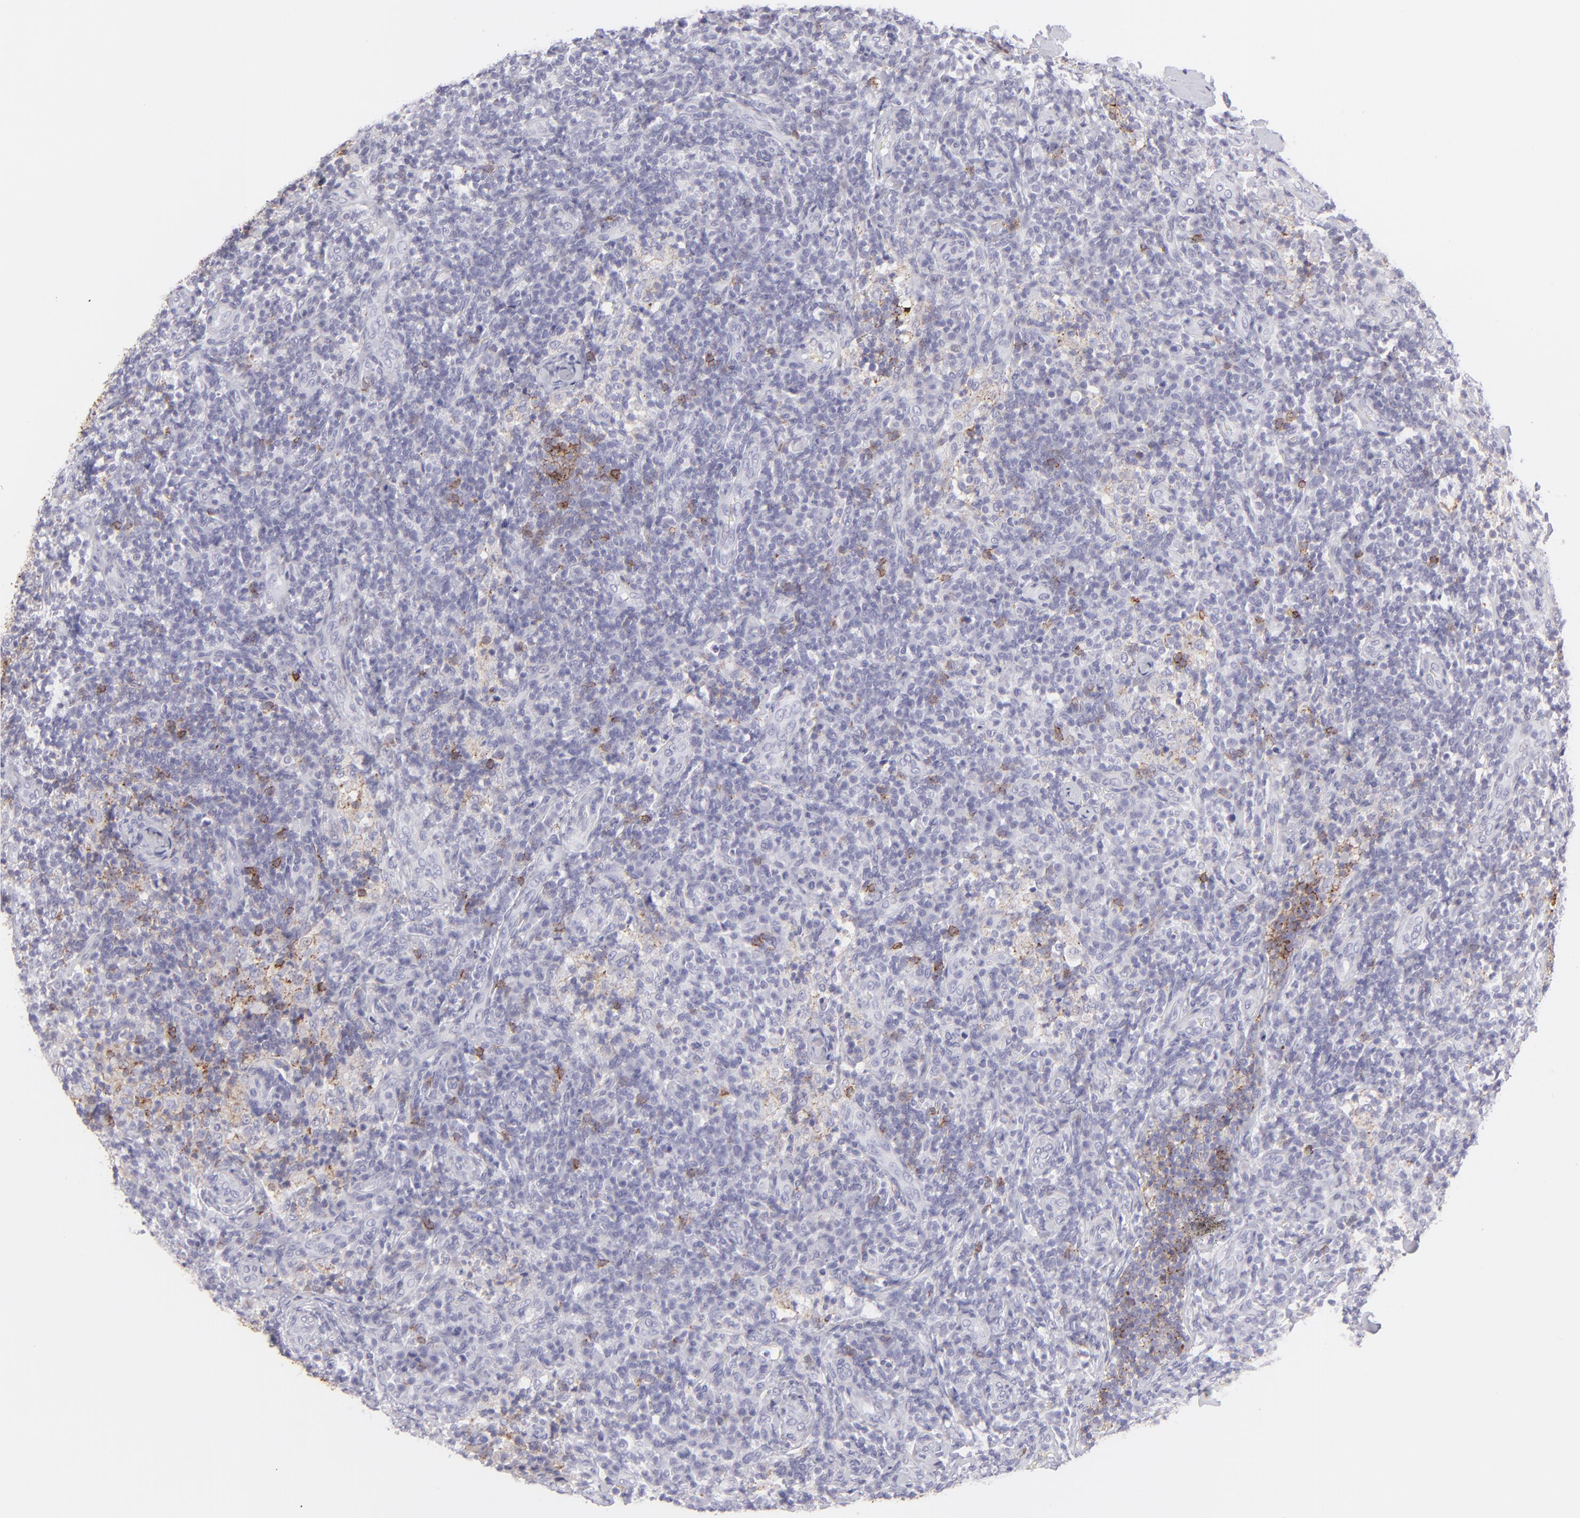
{"staining": {"intensity": "strong", "quantity": "25%-75%", "location": "cytoplasmic/membranous"}, "tissue": "lymph node", "cell_type": "Germinal center cells", "image_type": "normal", "snomed": [{"axis": "morphology", "description": "Normal tissue, NOS"}, {"axis": "morphology", "description": "Inflammation, NOS"}, {"axis": "topography", "description": "Lymph node"}], "caption": "High-power microscopy captured an immunohistochemistry micrograph of normal lymph node, revealing strong cytoplasmic/membranous staining in about 25%-75% of germinal center cells.", "gene": "FCER2", "patient": {"sex": "male", "age": 46}}